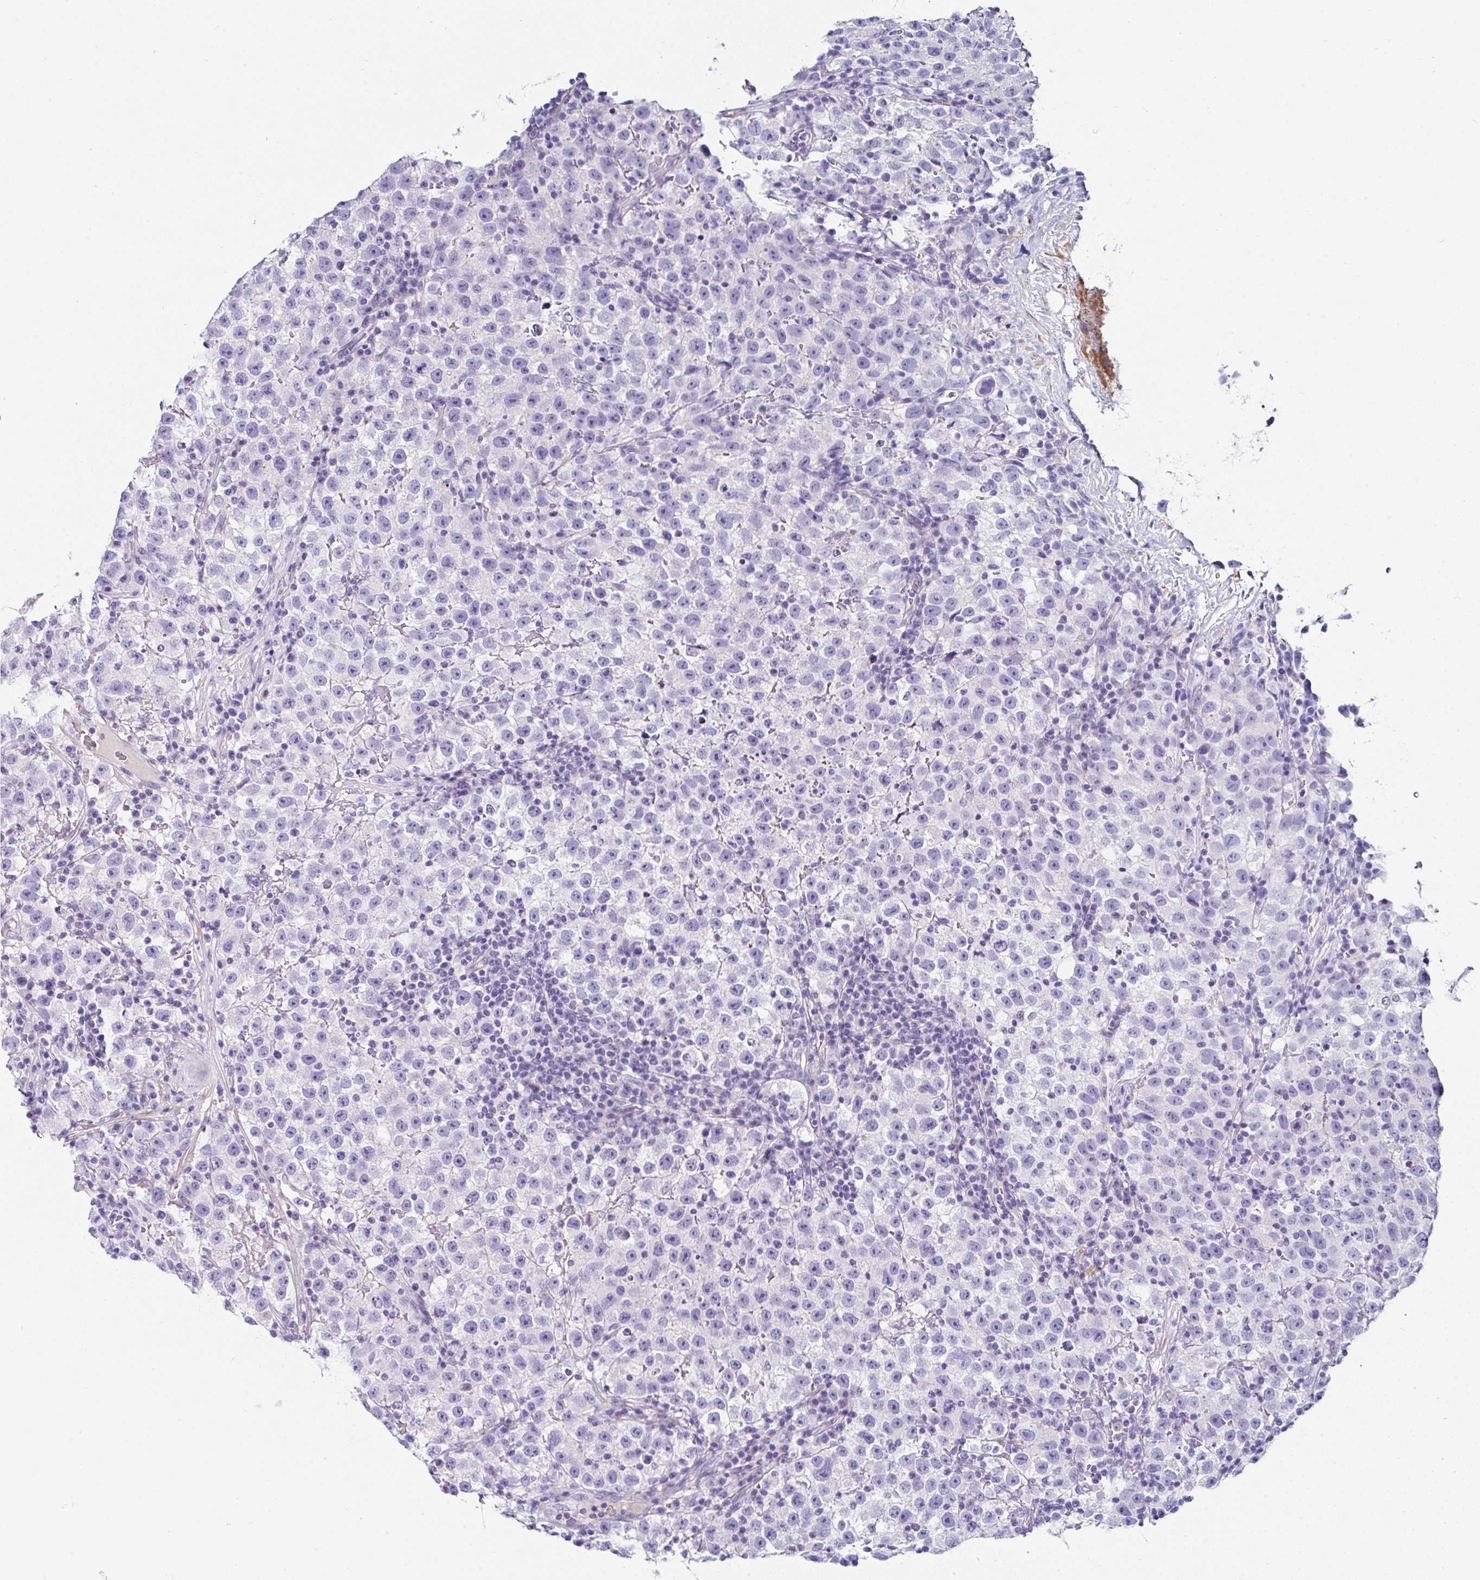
{"staining": {"intensity": "negative", "quantity": "none", "location": "none"}, "tissue": "testis cancer", "cell_type": "Tumor cells", "image_type": "cancer", "snomed": [{"axis": "morphology", "description": "Seminoma, NOS"}, {"axis": "topography", "description": "Testis"}], "caption": "The image reveals no staining of tumor cells in testis cancer.", "gene": "PPFIA4", "patient": {"sex": "male", "age": 22}}